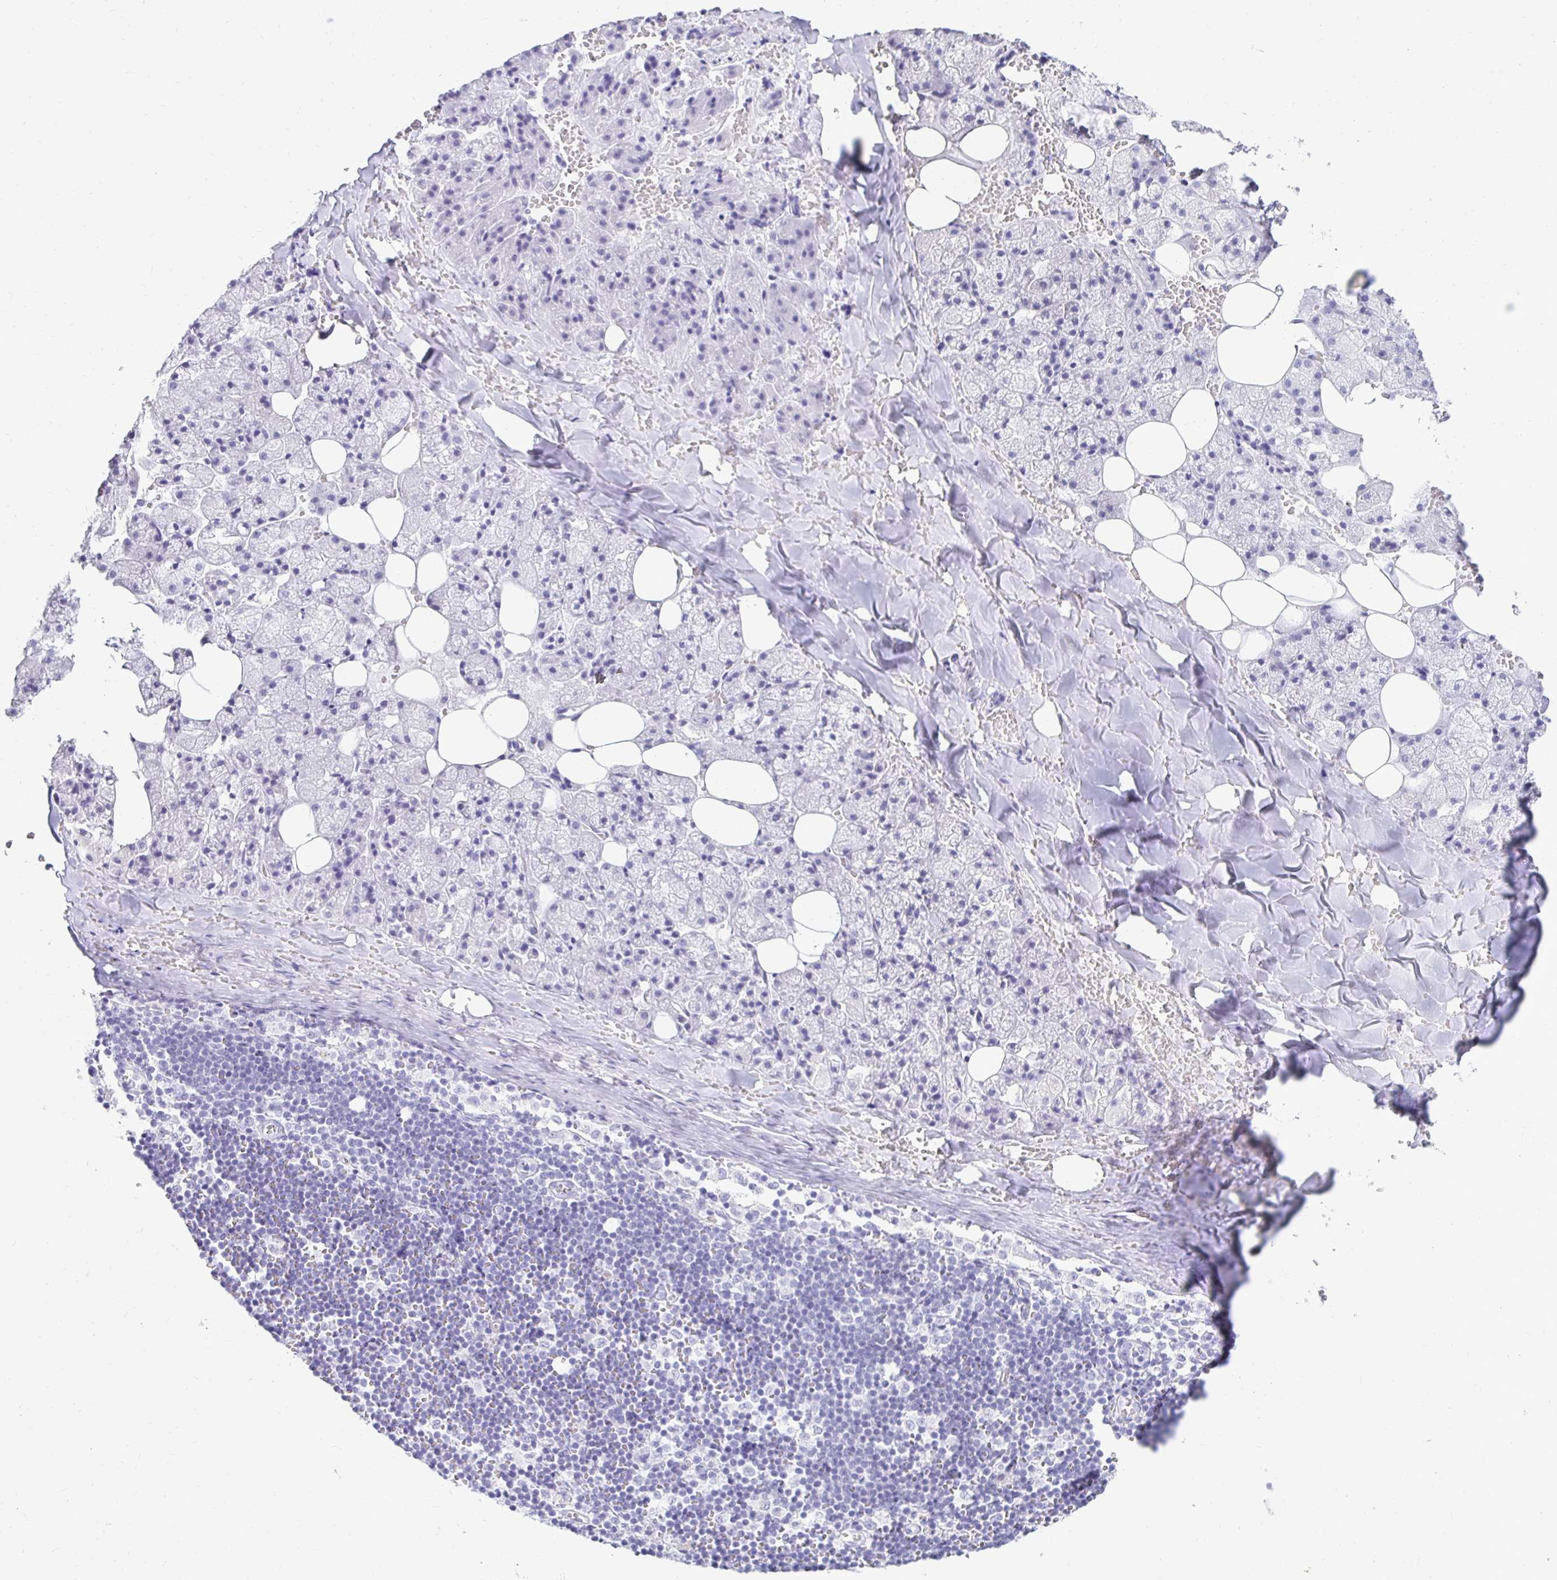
{"staining": {"intensity": "negative", "quantity": "none", "location": "none"}, "tissue": "salivary gland", "cell_type": "Glandular cells", "image_type": "normal", "snomed": [{"axis": "morphology", "description": "Normal tissue, NOS"}, {"axis": "topography", "description": "Salivary gland"}, {"axis": "topography", "description": "Peripheral nerve tissue"}], "caption": "Immunohistochemical staining of unremarkable human salivary gland demonstrates no significant positivity in glandular cells.", "gene": "CST6", "patient": {"sex": "male", "age": 38}}